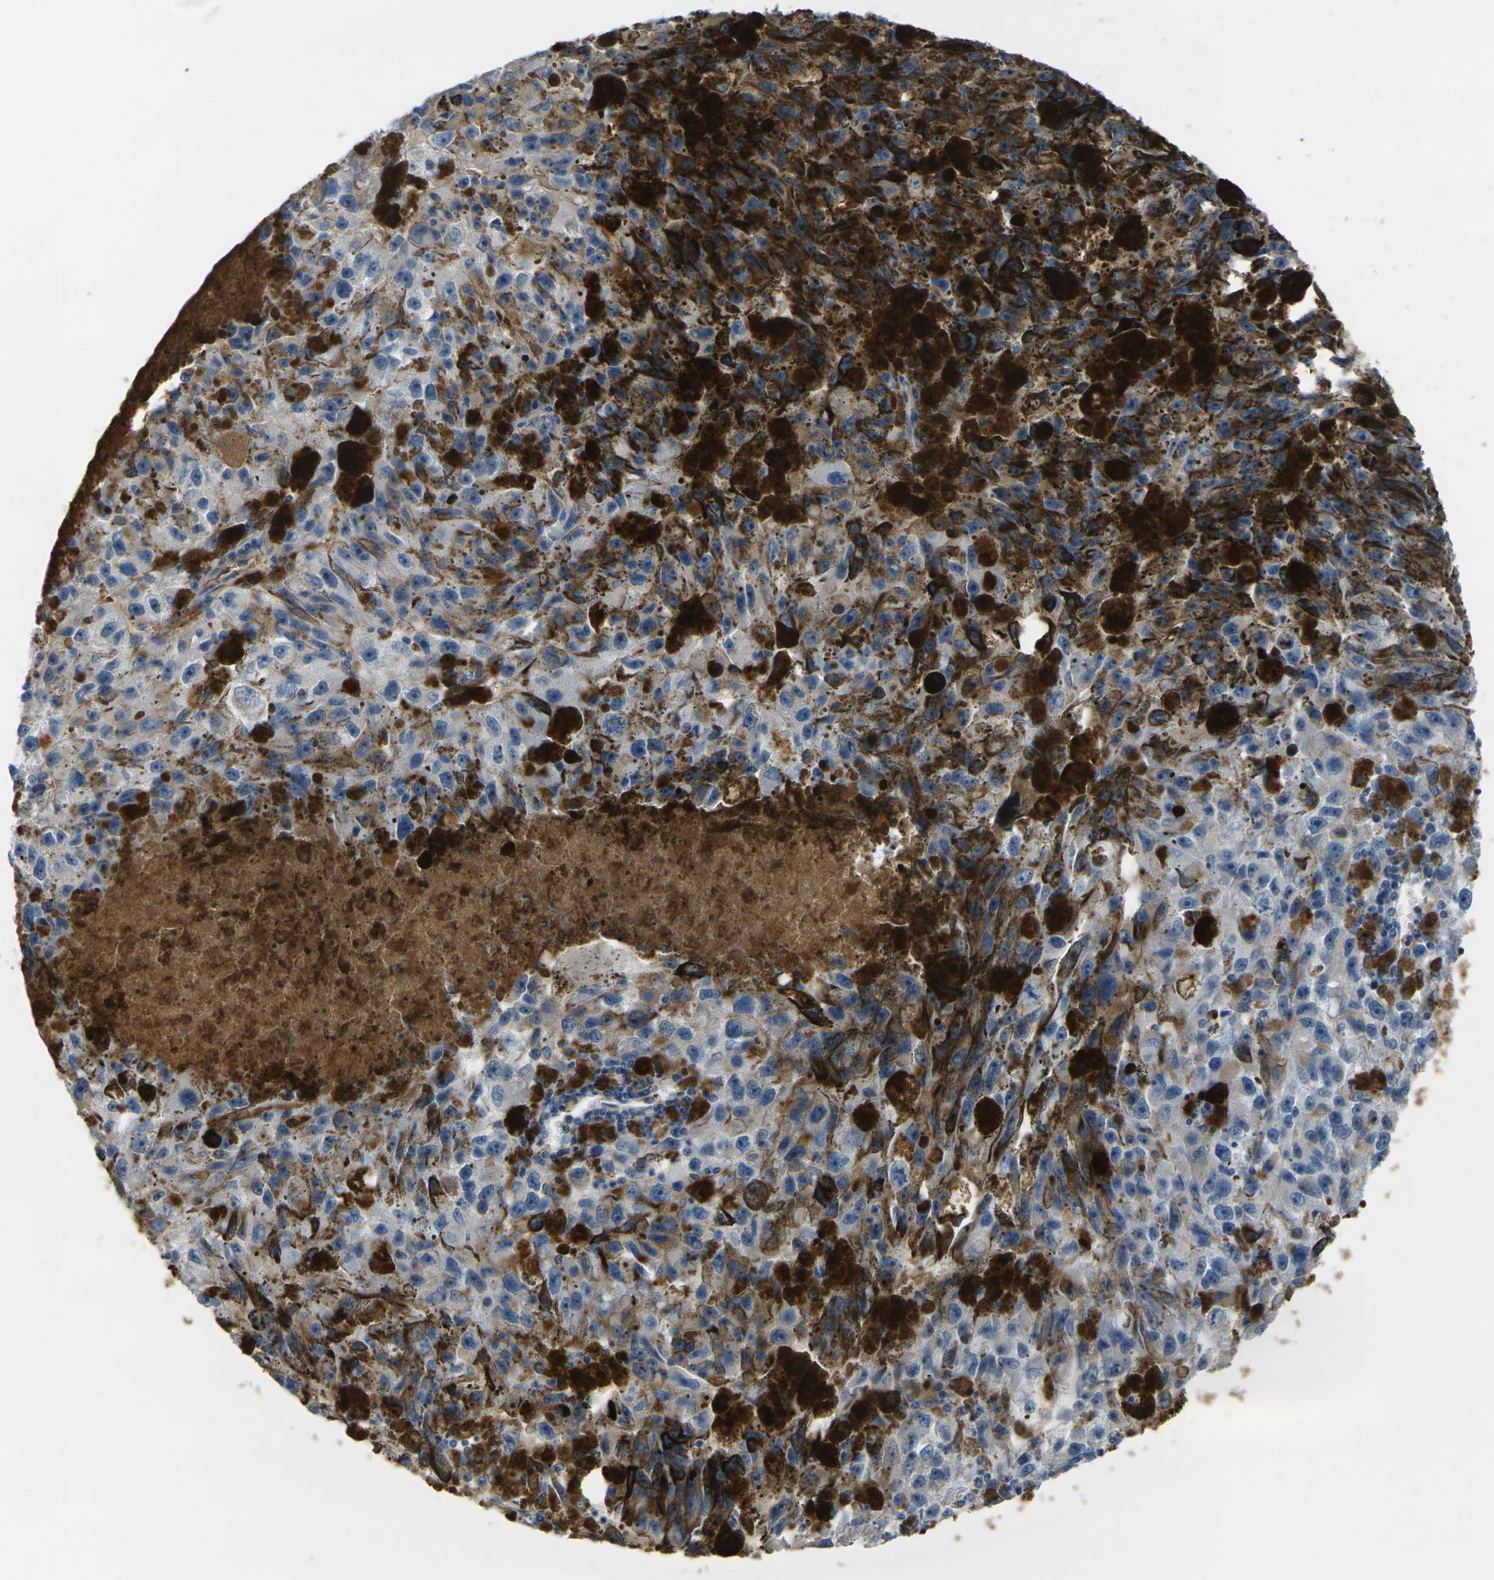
{"staining": {"intensity": "weak", "quantity": "<25%", "location": "cytoplasmic/membranous"}, "tissue": "melanoma", "cell_type": "Tumor cells", "image_type": "cancer", "snomed": [{"axis": "morphology", "description": "Malignant melanoma in situ"}, {"axis": "morphology", "description": "Malignant melanoma, NOS"}, {"axis": "topography", "description": "Skin"}], "caption": "A high-resolution micrograph shows immunohistochemistry staining of malignant melanoma, which exhibits no significant staining in tumor cells. (Brightfield microscopy of DAB (3,3'-diaminobenzidine) immunohistochemistry at high magnification).", "gene": "PLCD1", "patient": {"sex": "female", "age": 88}}